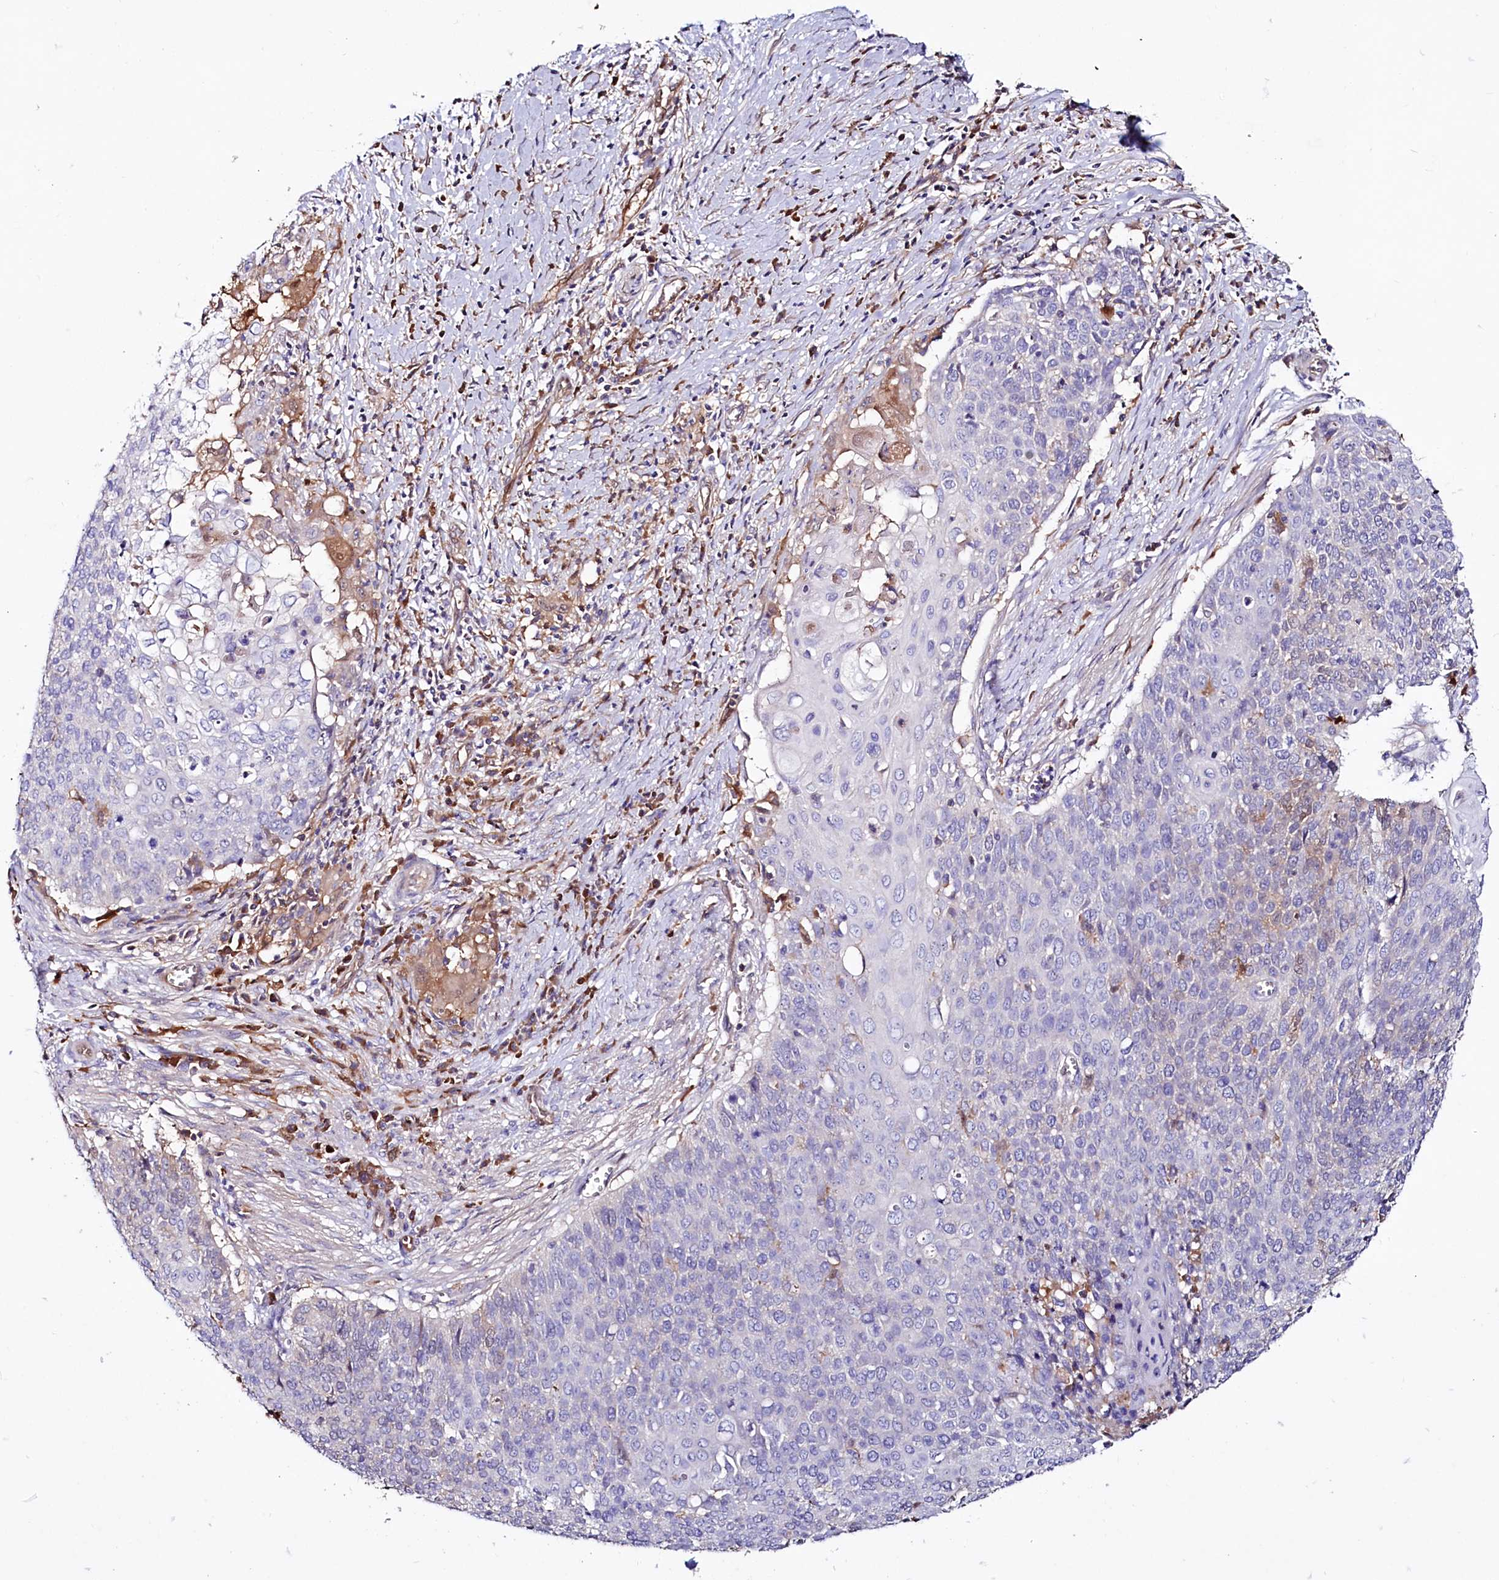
{"staining": {"intensity": "negative", "quantity": "none", "location": "none"}, "tissue": "cervical cancer", "cell_type": "Tumor cells", "image_type": "cancer", "snomed": [{"axis": "morphology", "description": "Squamous cell carcinoma, NOS"}, {"axis": "topography", "description": "Cervix"}], "caption": "This histopathology image is of squamous cell carcinoma (cervical) stained with immunohistochemistry (IHC) to label a protein in brown with the nuclei are counter-stained blue. There is no staining in tumor cells.", "gene": "IL17RD", "patient": {"sex": "female", "age": 39}}